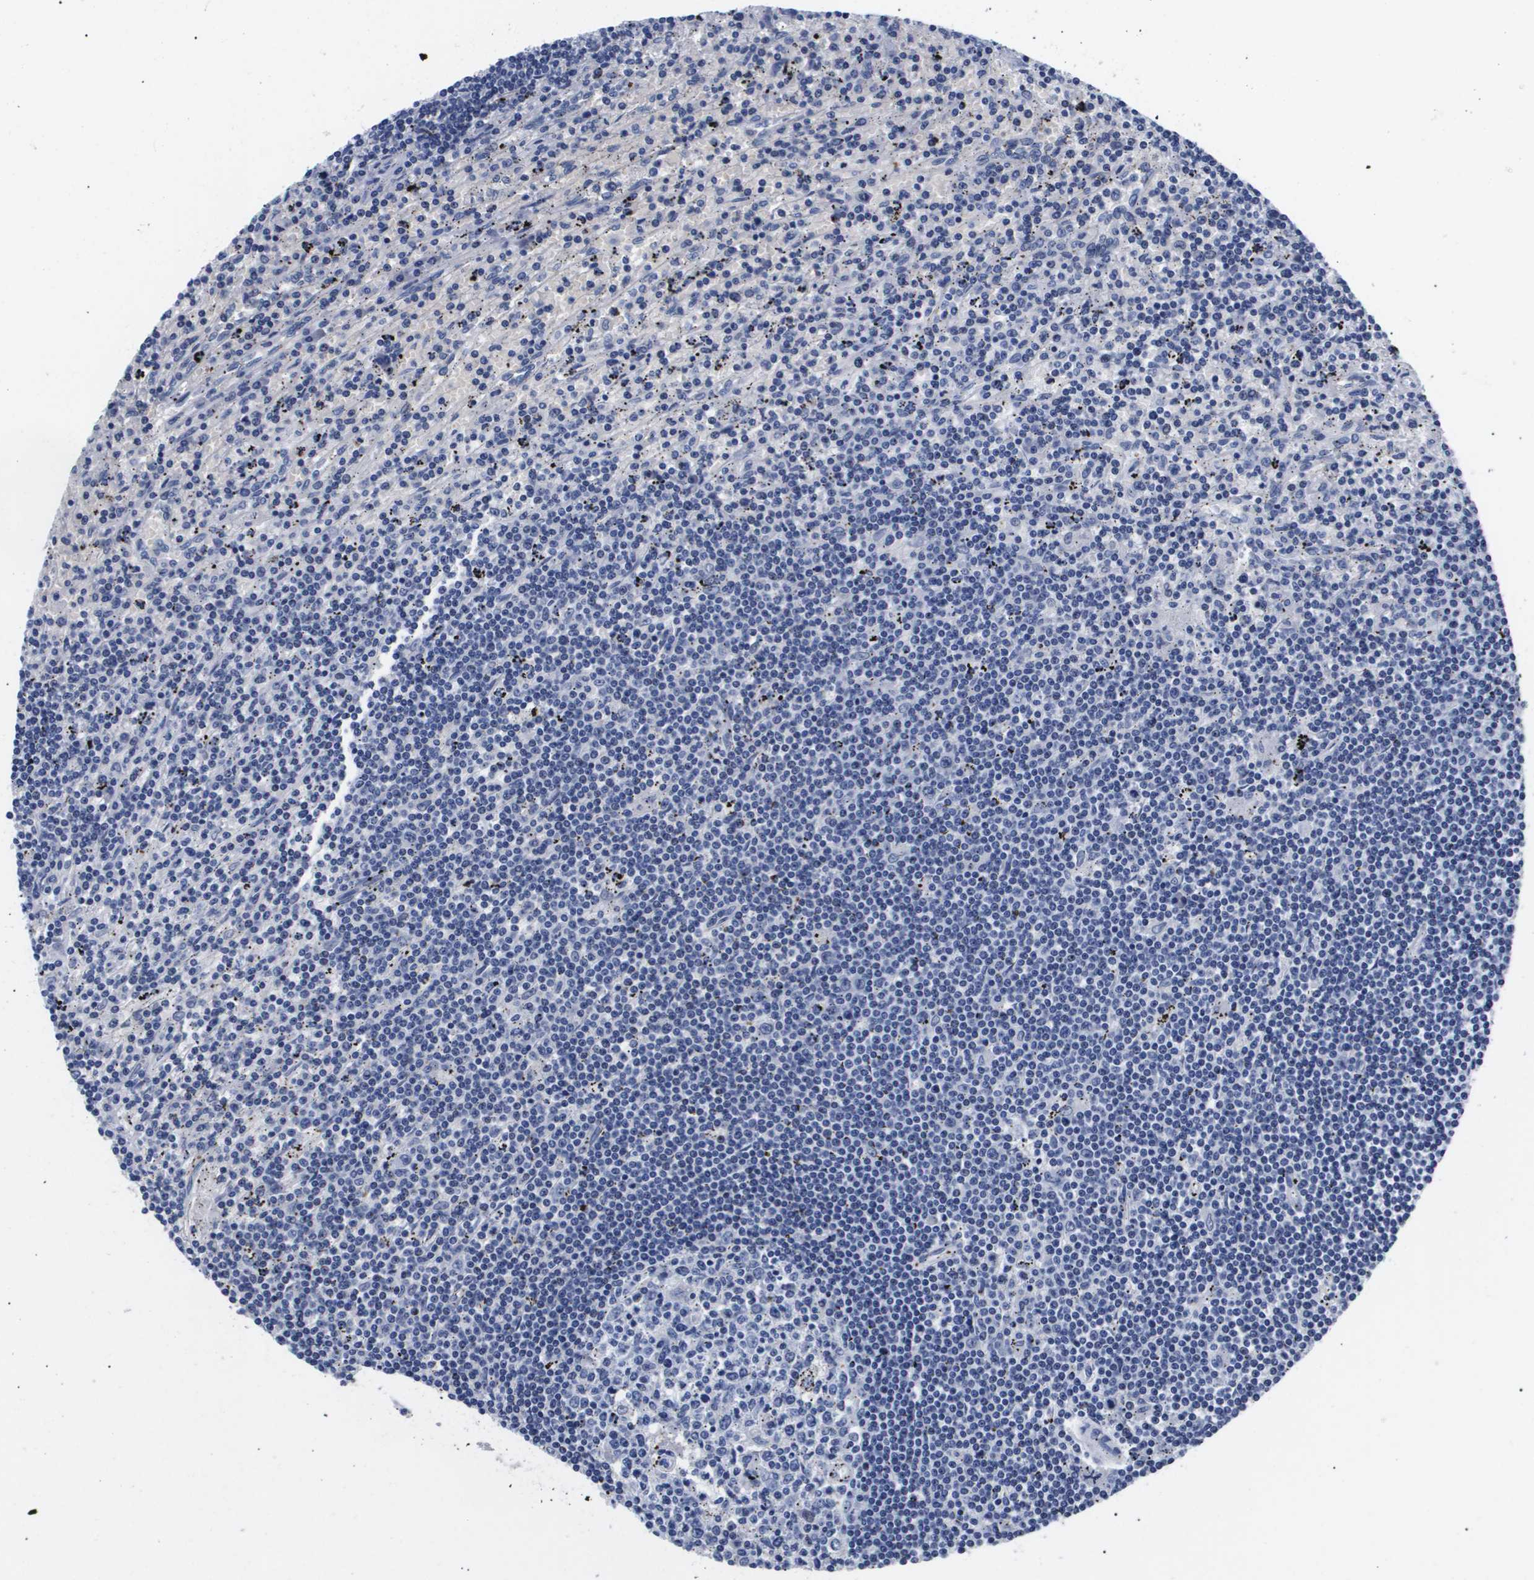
{"staining": {"intensity": "negative", "quantity": "none", "location": "none"}, "tissue": "lymphoma", "cell_type": "Tumor cells", "image_type": "cancer", "snomed": [{"axis": "morphology", "description": "Malignant lymphoma, non-Hodgkin's type, Low grade"}, {"axis": "topography", "description": "Spleen"}], "caption": "Immunohistochemical staining of human malignant lymphoma, non-Hodgkin's type (low-grade) exhibits no significant positivity in tumor cells.", "gene": "ATP6V0A4", "patient": {"sex": "male", "age": 76}}